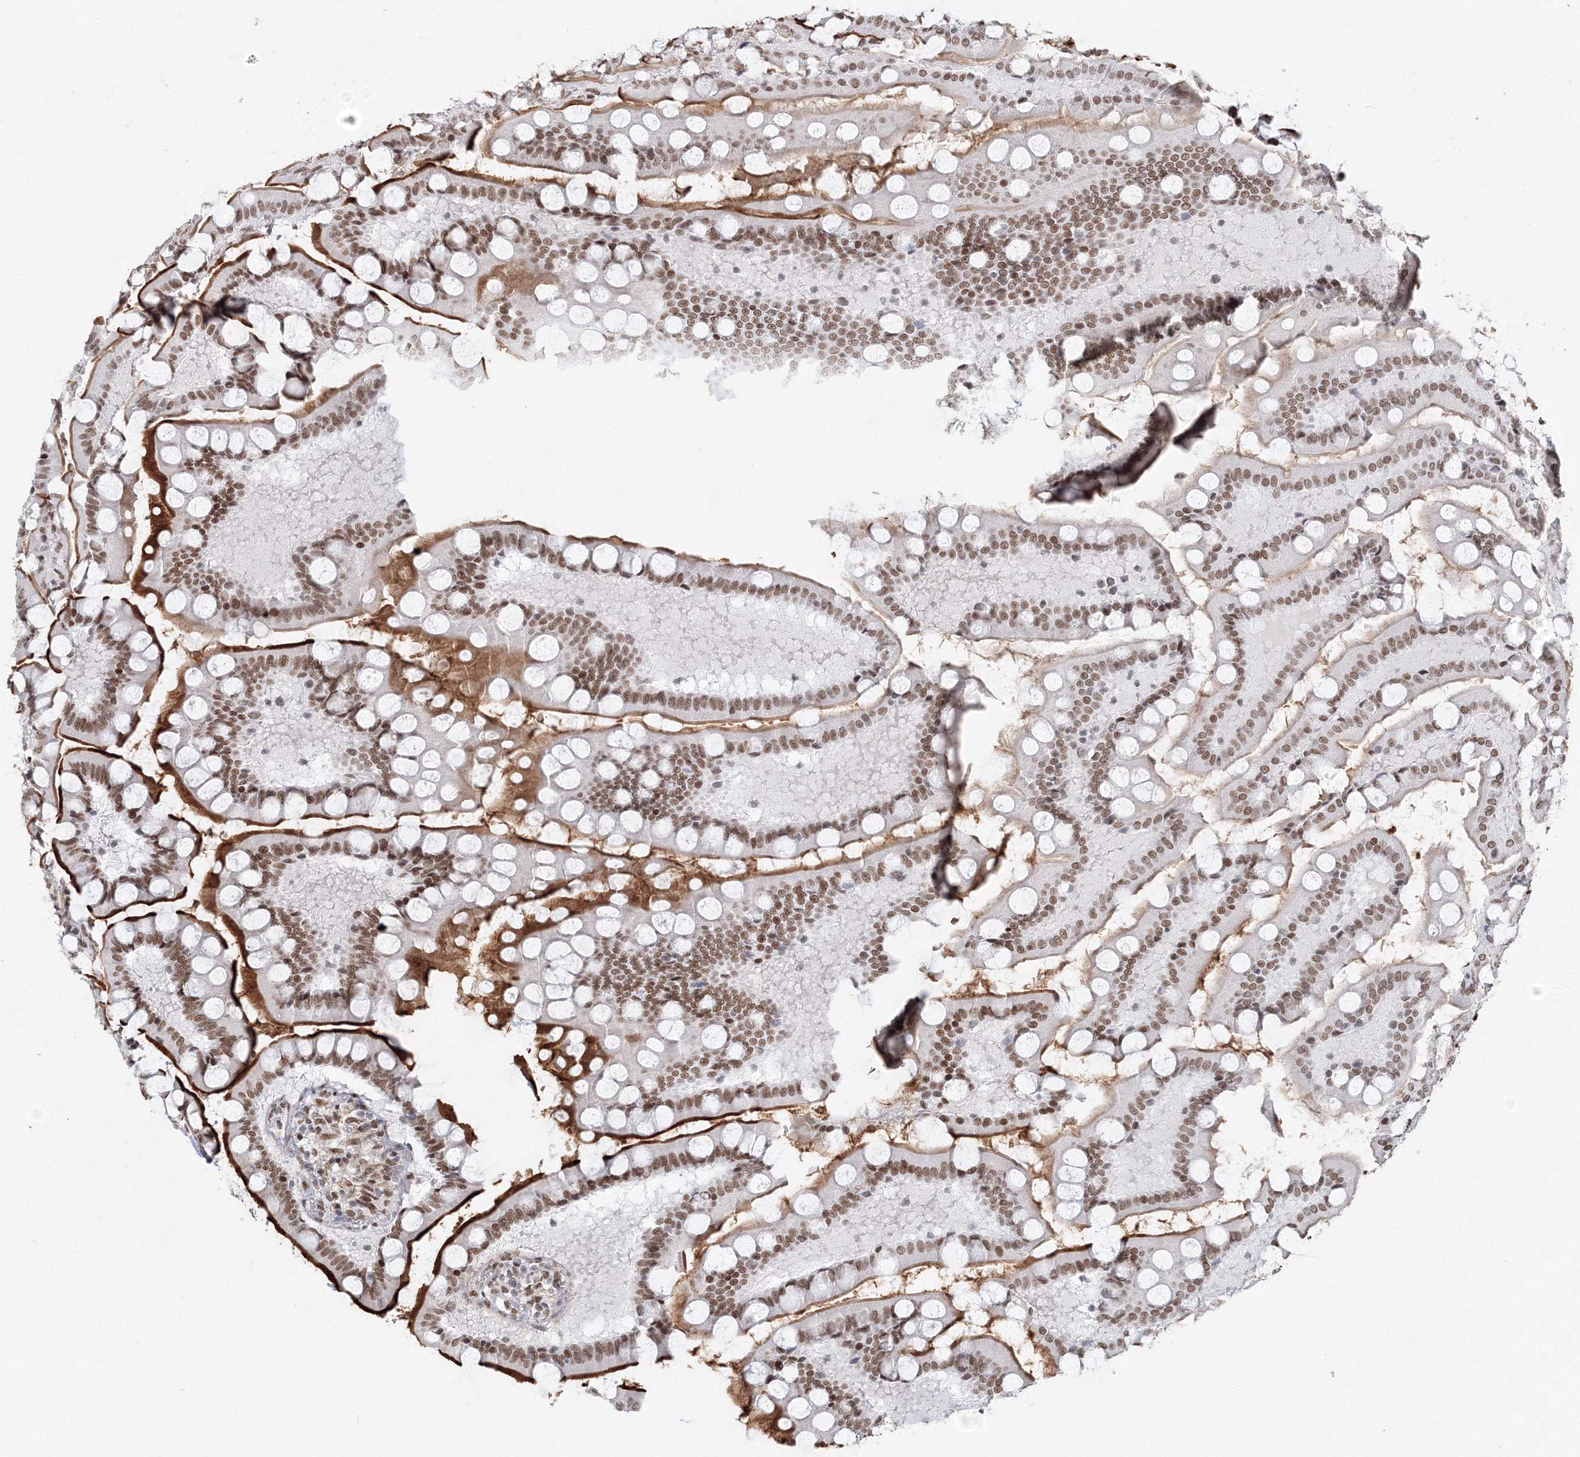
{"staining": {"intensity": "strong", "quantity": ">75%", "location": "cytoplasmic/membranous,nuclear"}, "tissue": "small intestine", "cell_type": "Glandular cells", "image_type": "normal", "snomed": [{"axis": "morphology", "description": "Normal tissue, NOS"}, {"axis": "topography", "description": "Small intestine"}], "caption": "Small intestine stained with a brown dye shows strong cytoplasmic/membranous,nuclear positive positivity in approximately >75% of glandular cells.", "gene": "ZNF638", "patient": {"sex": "male", "age": 41}}